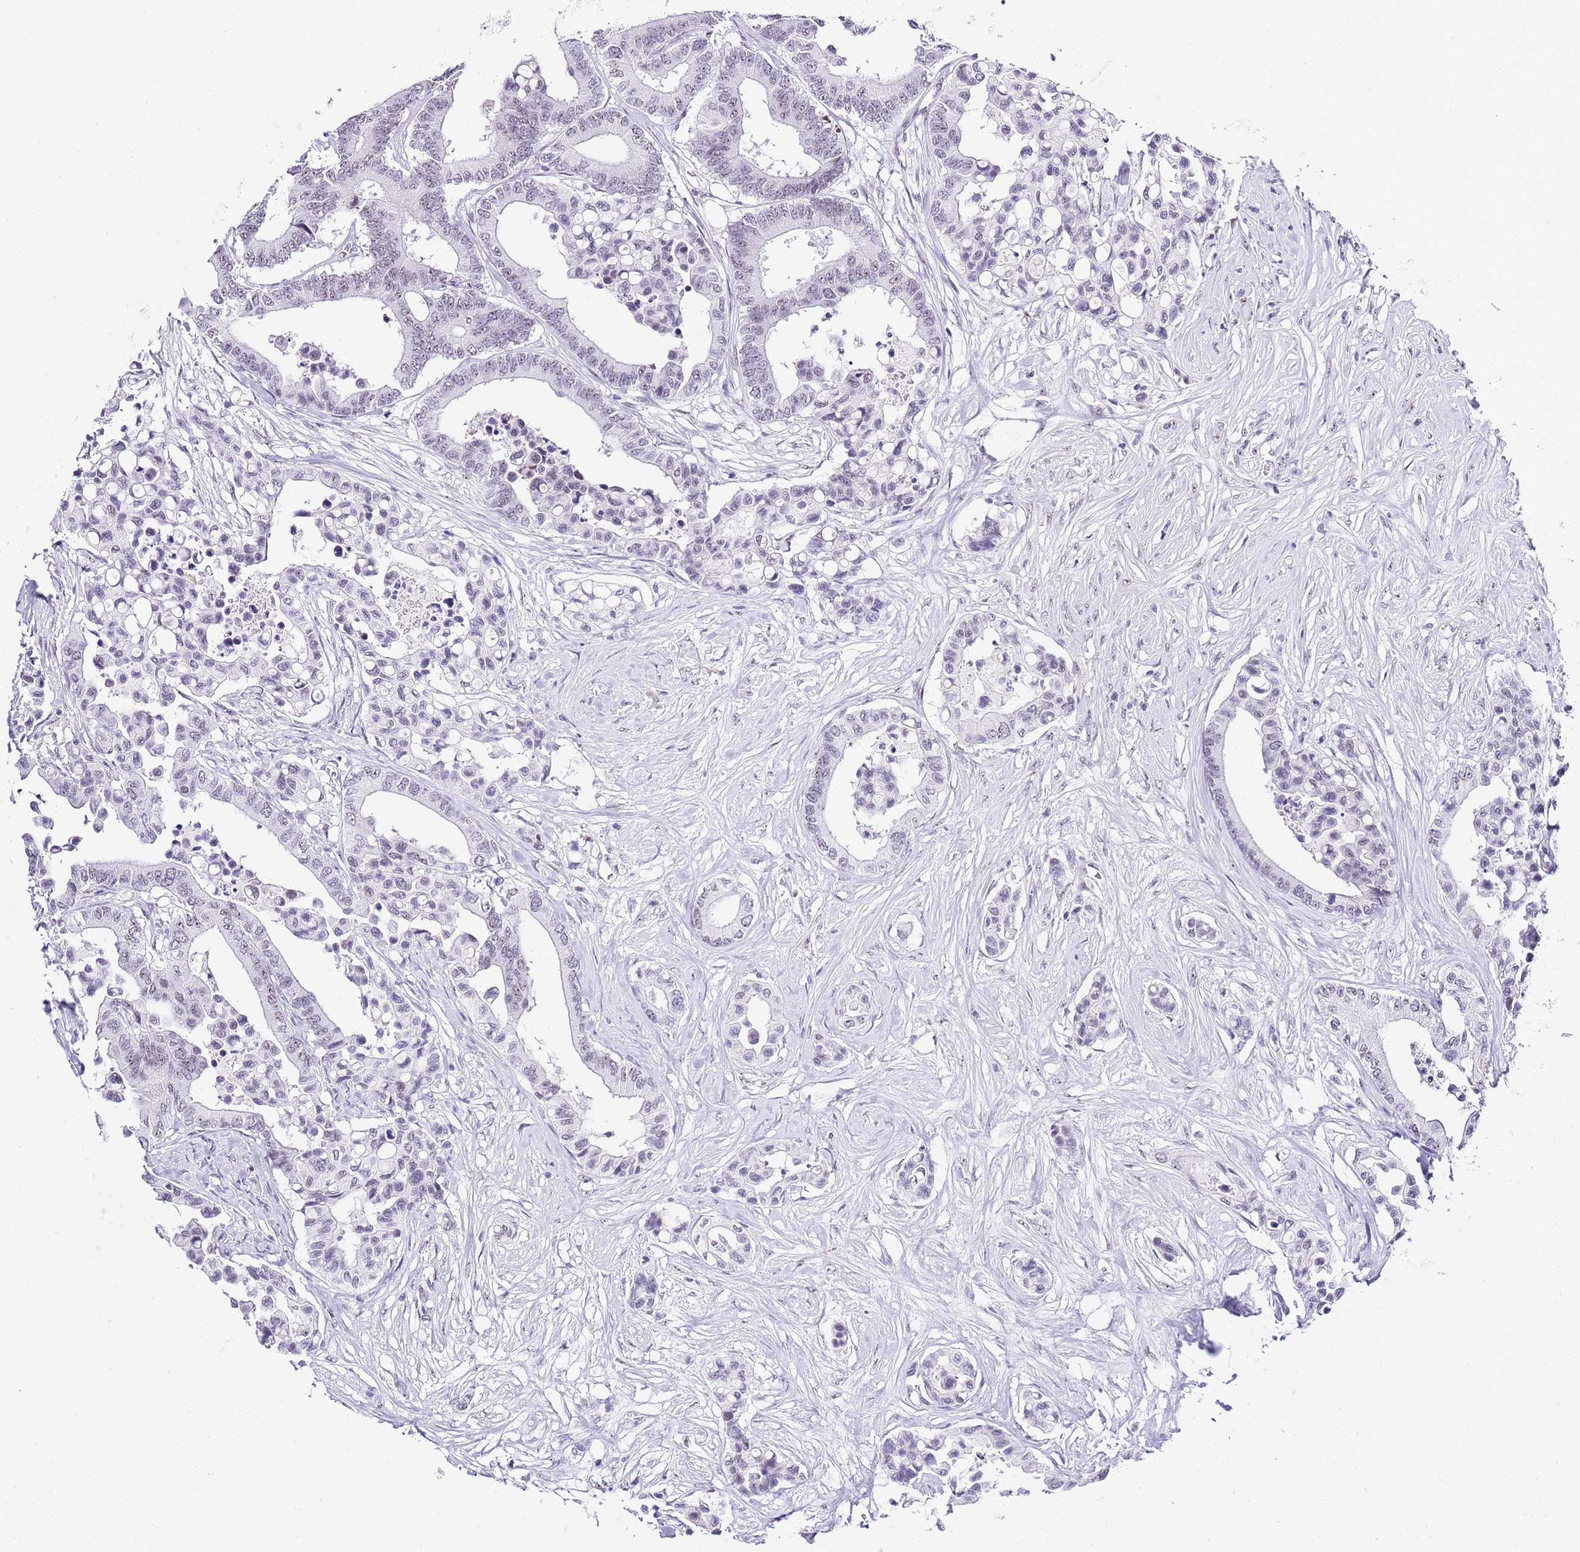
{"staining": {"intensity": "weak", "quantity": "<25%", "location": "nuclear"}, "tissue": "colorectal cancer", "cell_type": "Tumor cells", "image_type": "cancer", "snomed": [{"axis": "morphology", "description": "Normal tissue, NOS"}, {"axis": "morphology", "description": "Adenocarcinoma, NOS"}, {"axis": "topography", "description": "Colon"}], "caption": "There is no significant staining in tumor cells of colorectal cancer.", "gene": "NOP56", "patient": {"sex": "male", "age": 82}}